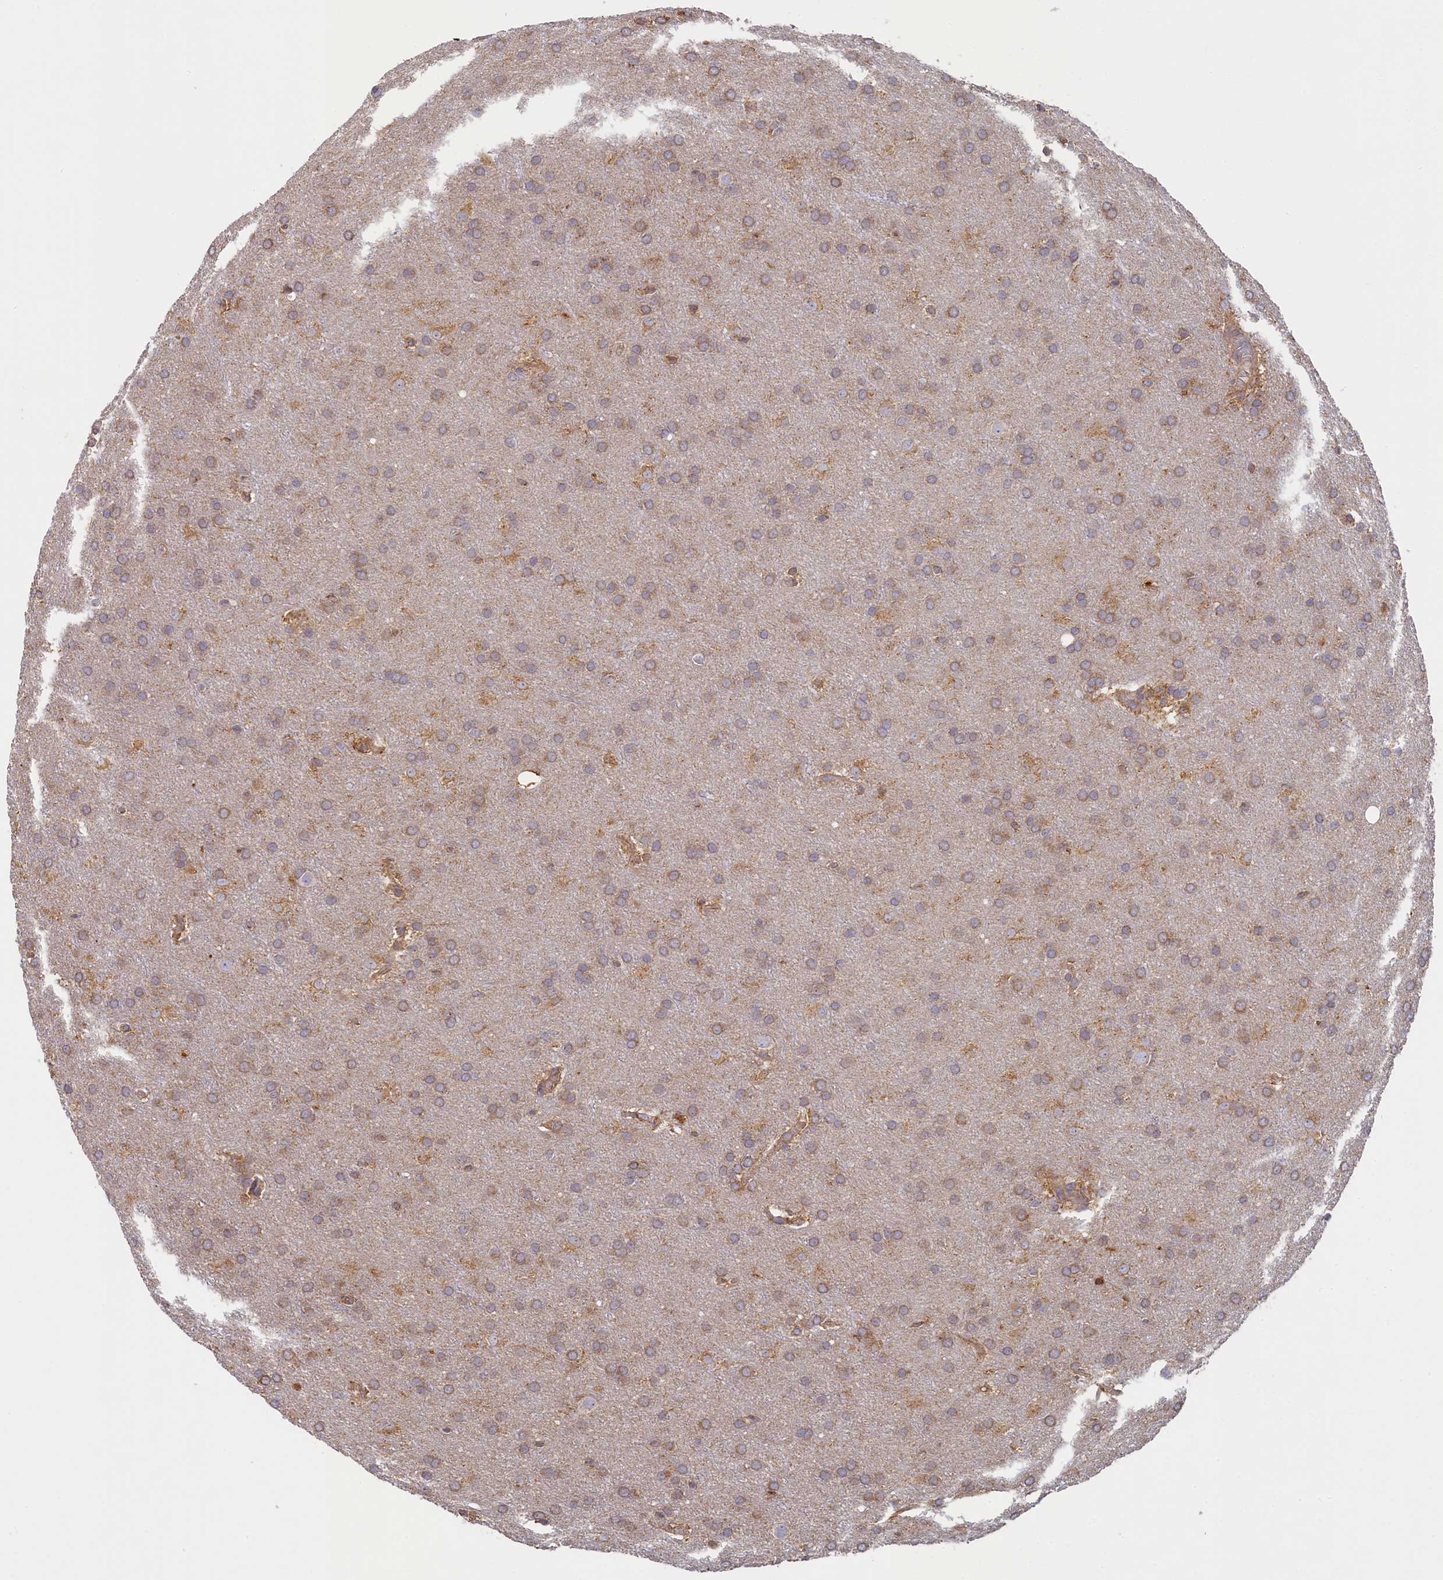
{"staining": {"intensity": "weak", "quantity": ">75%", "location": "cytoplasmic/membranous"}, "tissue": "glioma", "cell_type": "Tumor cells", "image_type": "cancer", "snomed": [{"axis": "morphology", "description": "Glioma, malignant, Low grade"}, {"axis": "topography", "description": "Brain"}], "caption": "Immunohistochemical staining of malignant low-grade glioma displays weak cytoplasmic/membranous protein positivity in approximately >75% of tumor cells. (brown staining indicates protein expression, while blue staining denotes nuclei).", "gene": "SEC31B", "patient": {"sex": "female", "age": 32}}